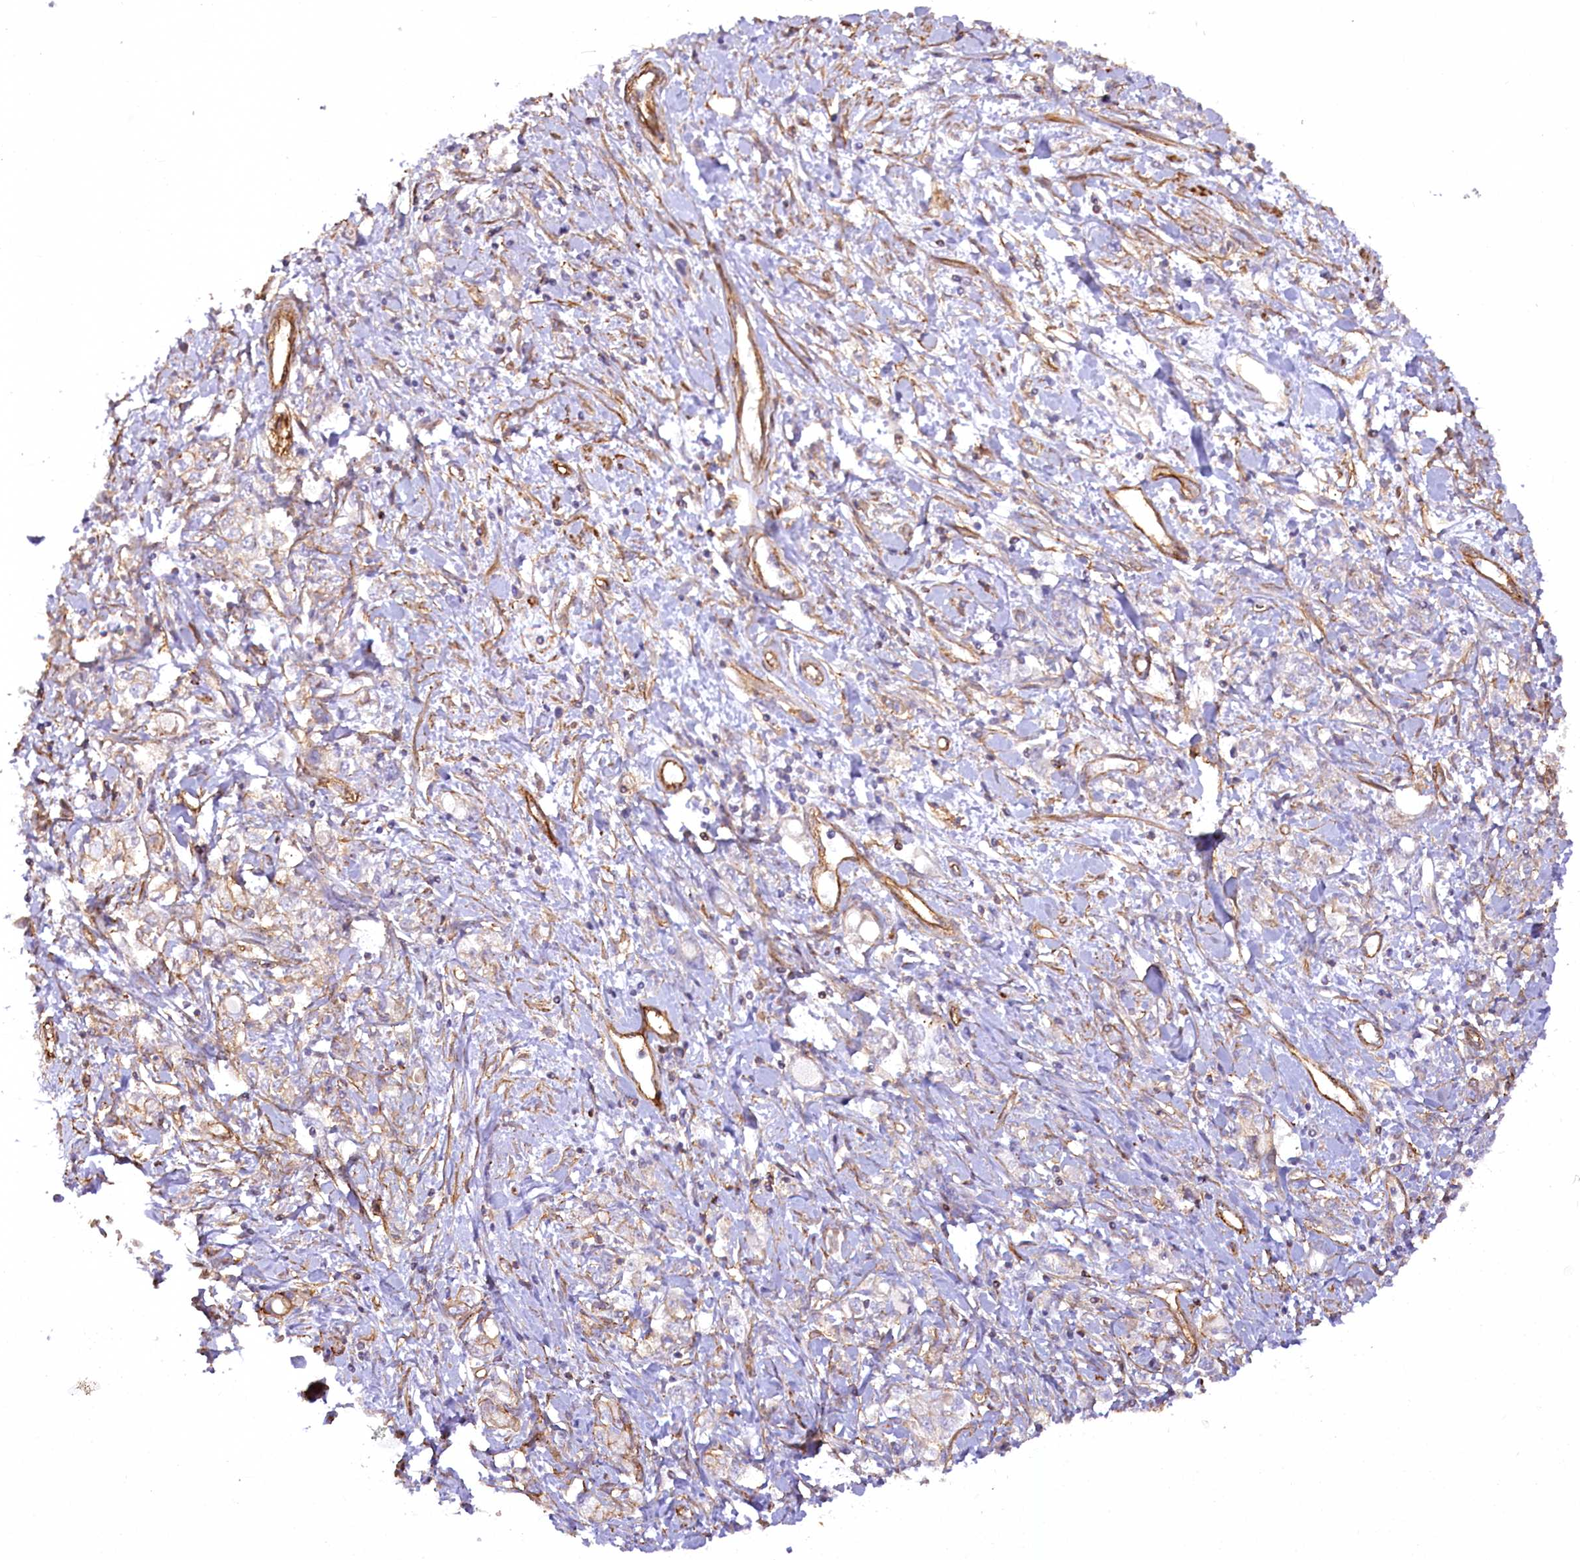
{"staining": {"intensity": "negative", "quantity": "none", "location": "none"}, "tissue": "stomach cancer", "cell_type": "Tumor cells", "image_type": "cancer", "snomed": [{"axis": "morphology", "description": "Adenocarcinoma, NOS"}, {"axis": "topography", "description": "Stomach"}], "caption": "DAB immunohistochemical staining of human stomach cancer exhibits no significant positivity in tumor cells. (DAB IHC visualized using brightfield microscopy, high magnification).", "gene": "SYNPO2", "patient": {"sex": "female", "age": 76}}